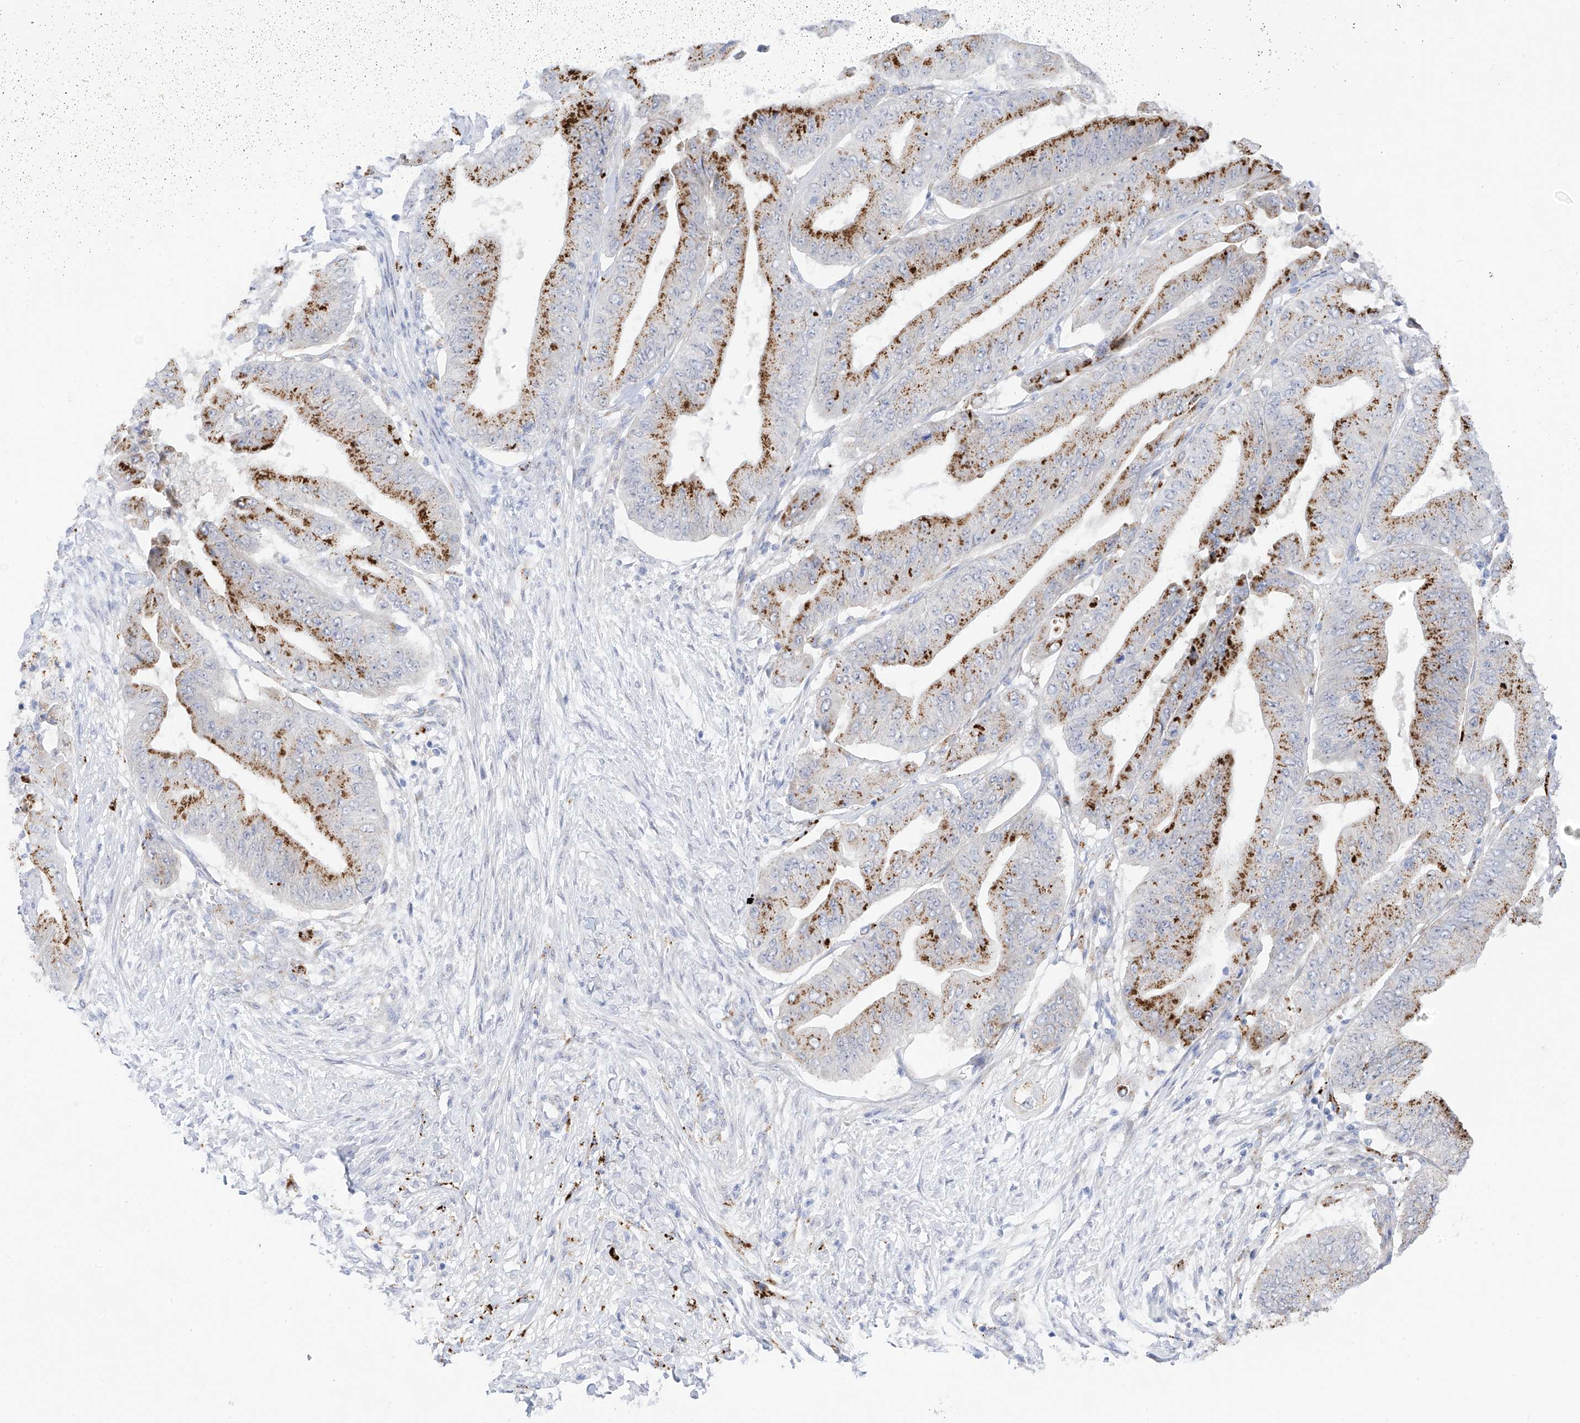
{"staining": {"intensity": "moderate", "quantity": "25%-75%", "location": "cytoplasmic/membranous"}, "tissue": "pancreatic cancer", "cell_type": "Tumor cells", "image_type": "cancer", "snomed": [{"axis": "morphology", "description": "Adenocarcinoma, NOS"}, {"axis": "topography", "description": "Pancreas"}], "caption": "The photomicrograph exhibits a brown stain indicating the presence of a protein in the cytoplasmic/membranous of tumor cells in adenocarcinoma (pancreatic).", "gene": "PSPH", "patient": {"sex": "female", "age": 77}}